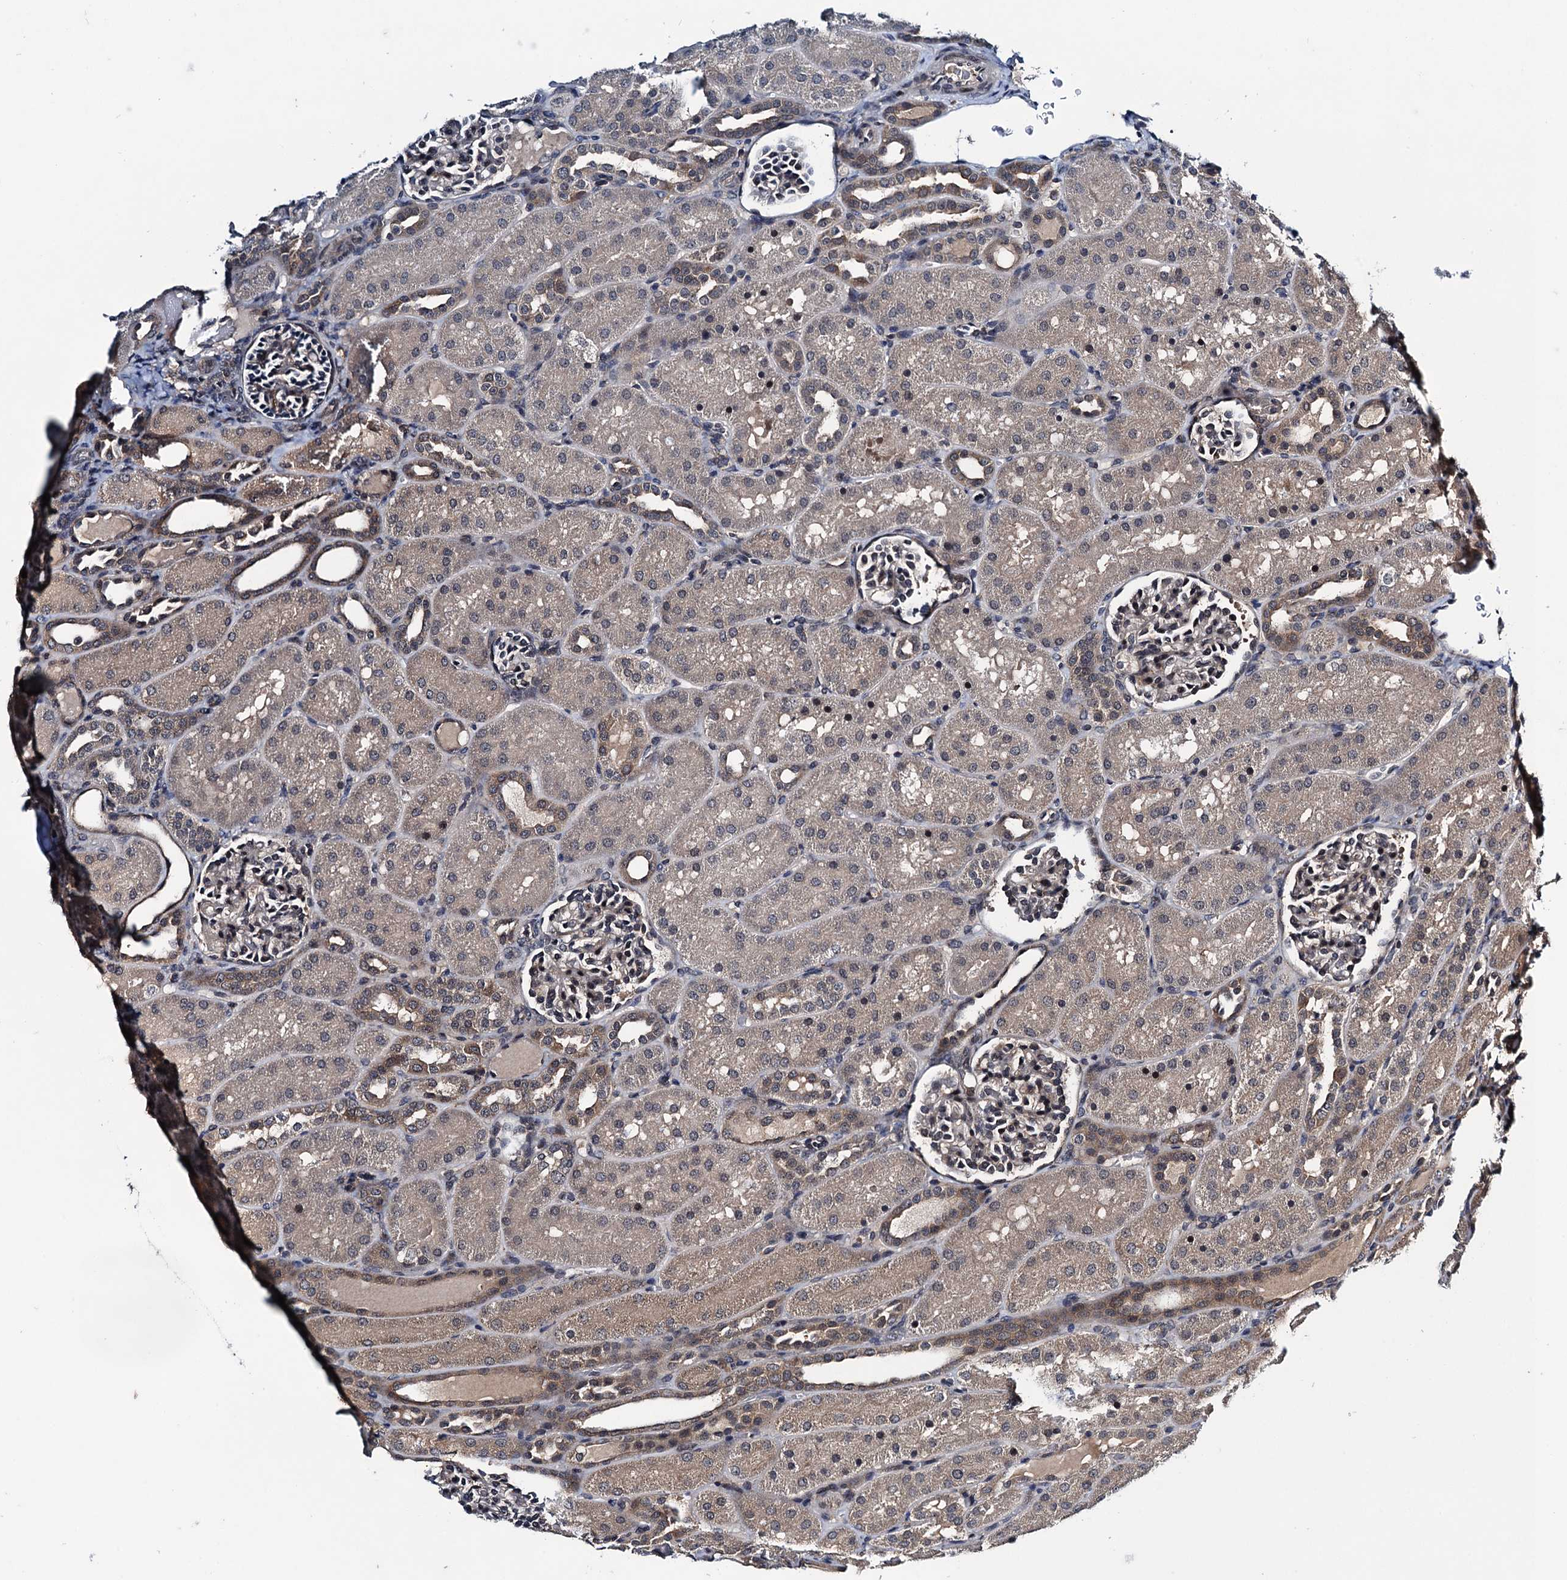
{"staining": {"intensity": "moderate", "quantity": "25%-75%", "location": "nuclear"}, "tissue": "kidney", "cell_type": "Cells in glomeruli", "image_type": "normal", "snomed": [{"axis": "morphology", "description": "Normal tissue, NOS"}, {"axis": "topography", "description": "Kidney"}], "caption": "High-magnification brightfield microscopy of benign kidney stained with DAB (brown) and counterstained with hematoxylin (blue). cells in glomeruli exhibit moderate nuclear staining is present in approximately25%-75% of cells.", "gene": "RNF165", "patient": {"sex": "male", "age": 1}}